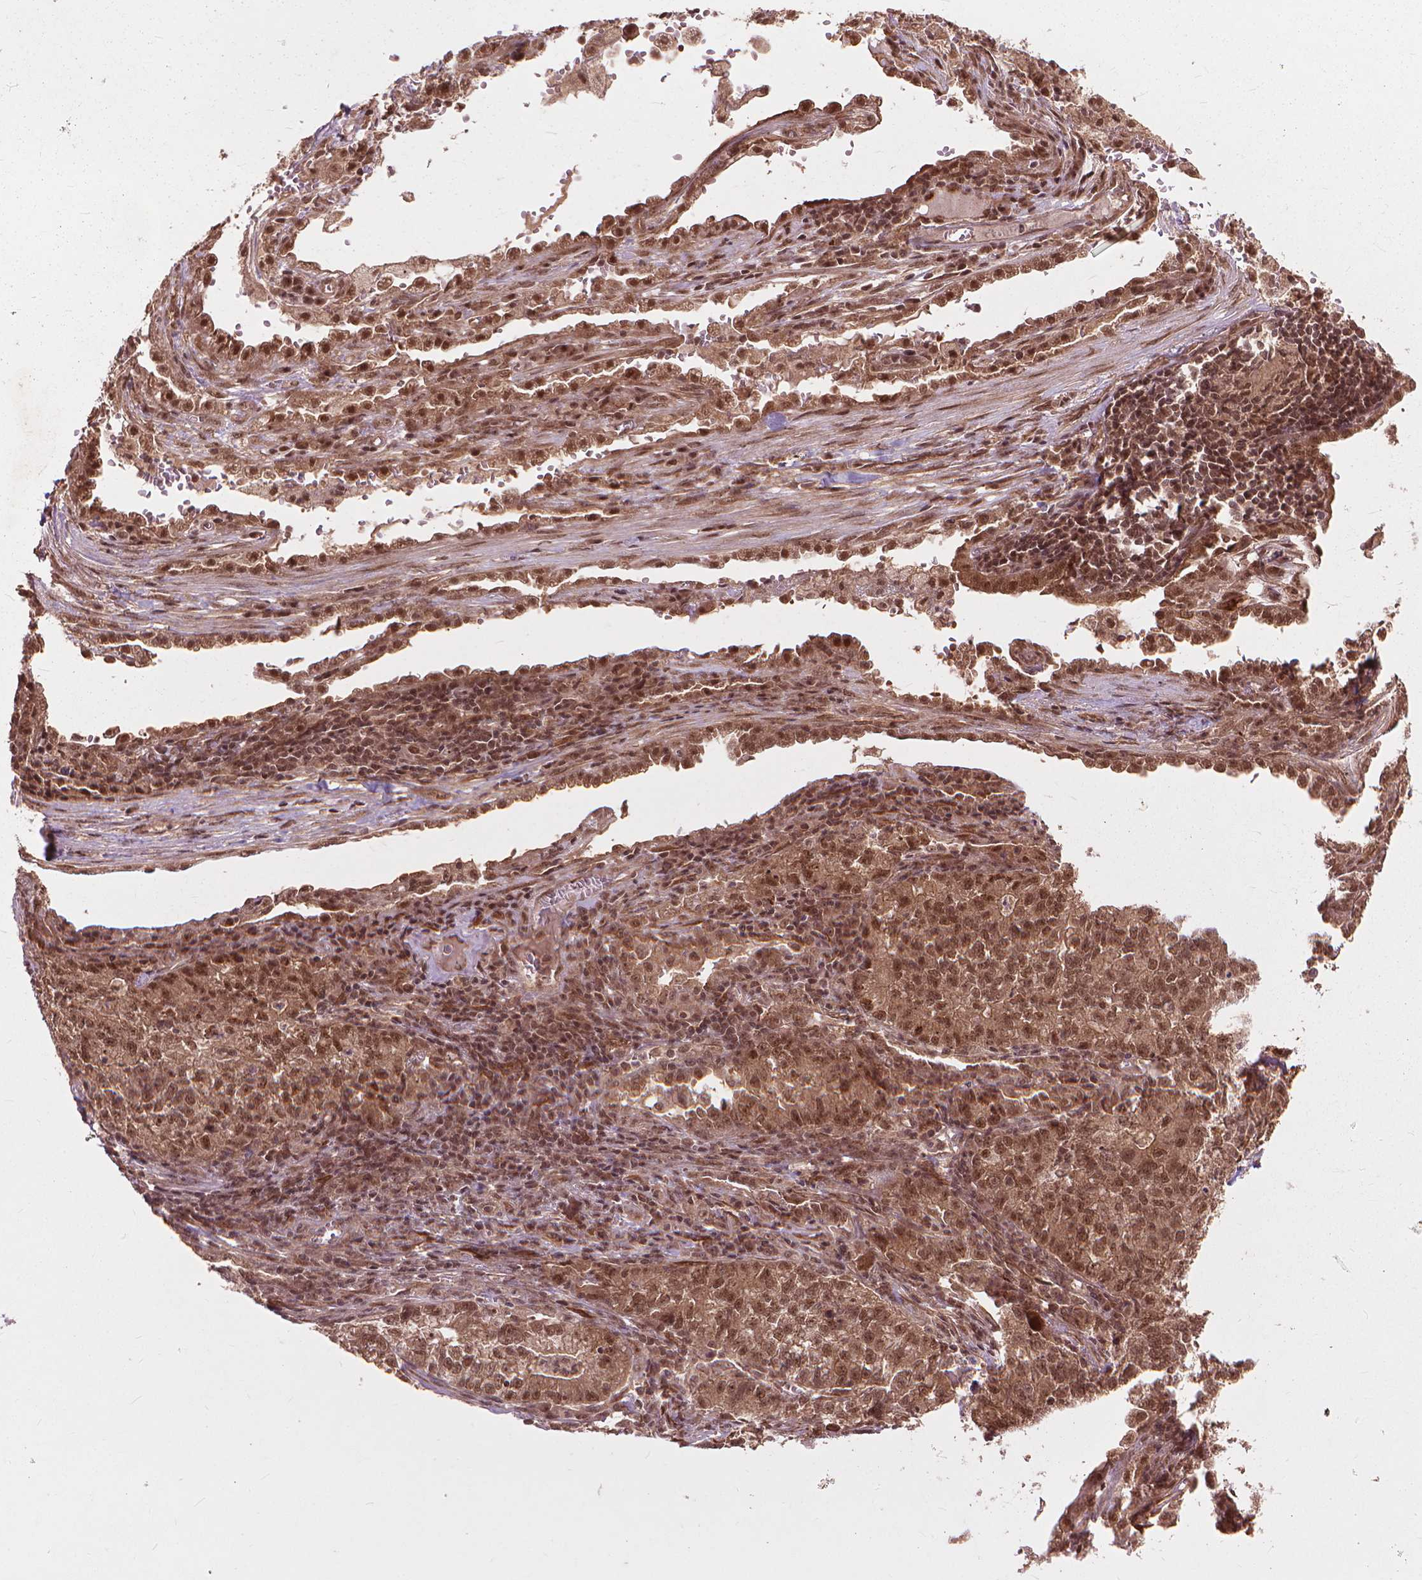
{"staining": {"intensity": "moderate", "quantity": ">75%", "location": "cytoplasmic/membranous,nuclear"}, "tissue": "lung cancer", "cell_type": "Tumor cells", "image_type": "cancer", "snomed": [{"axis": "morphology", "description": "Adenocarcinoma, NOS"}, {"axis": "topography", "description": "Lung"}], "caption": "High-power microscopy captured an immunohistochemistry image of lung cancer, revealing moderate cytoplasmic/membranous and nuclear expression in approximately >75% of tumor cells.", "gene": "SSU72", "patient": {"sex": "male", "age": 57}}